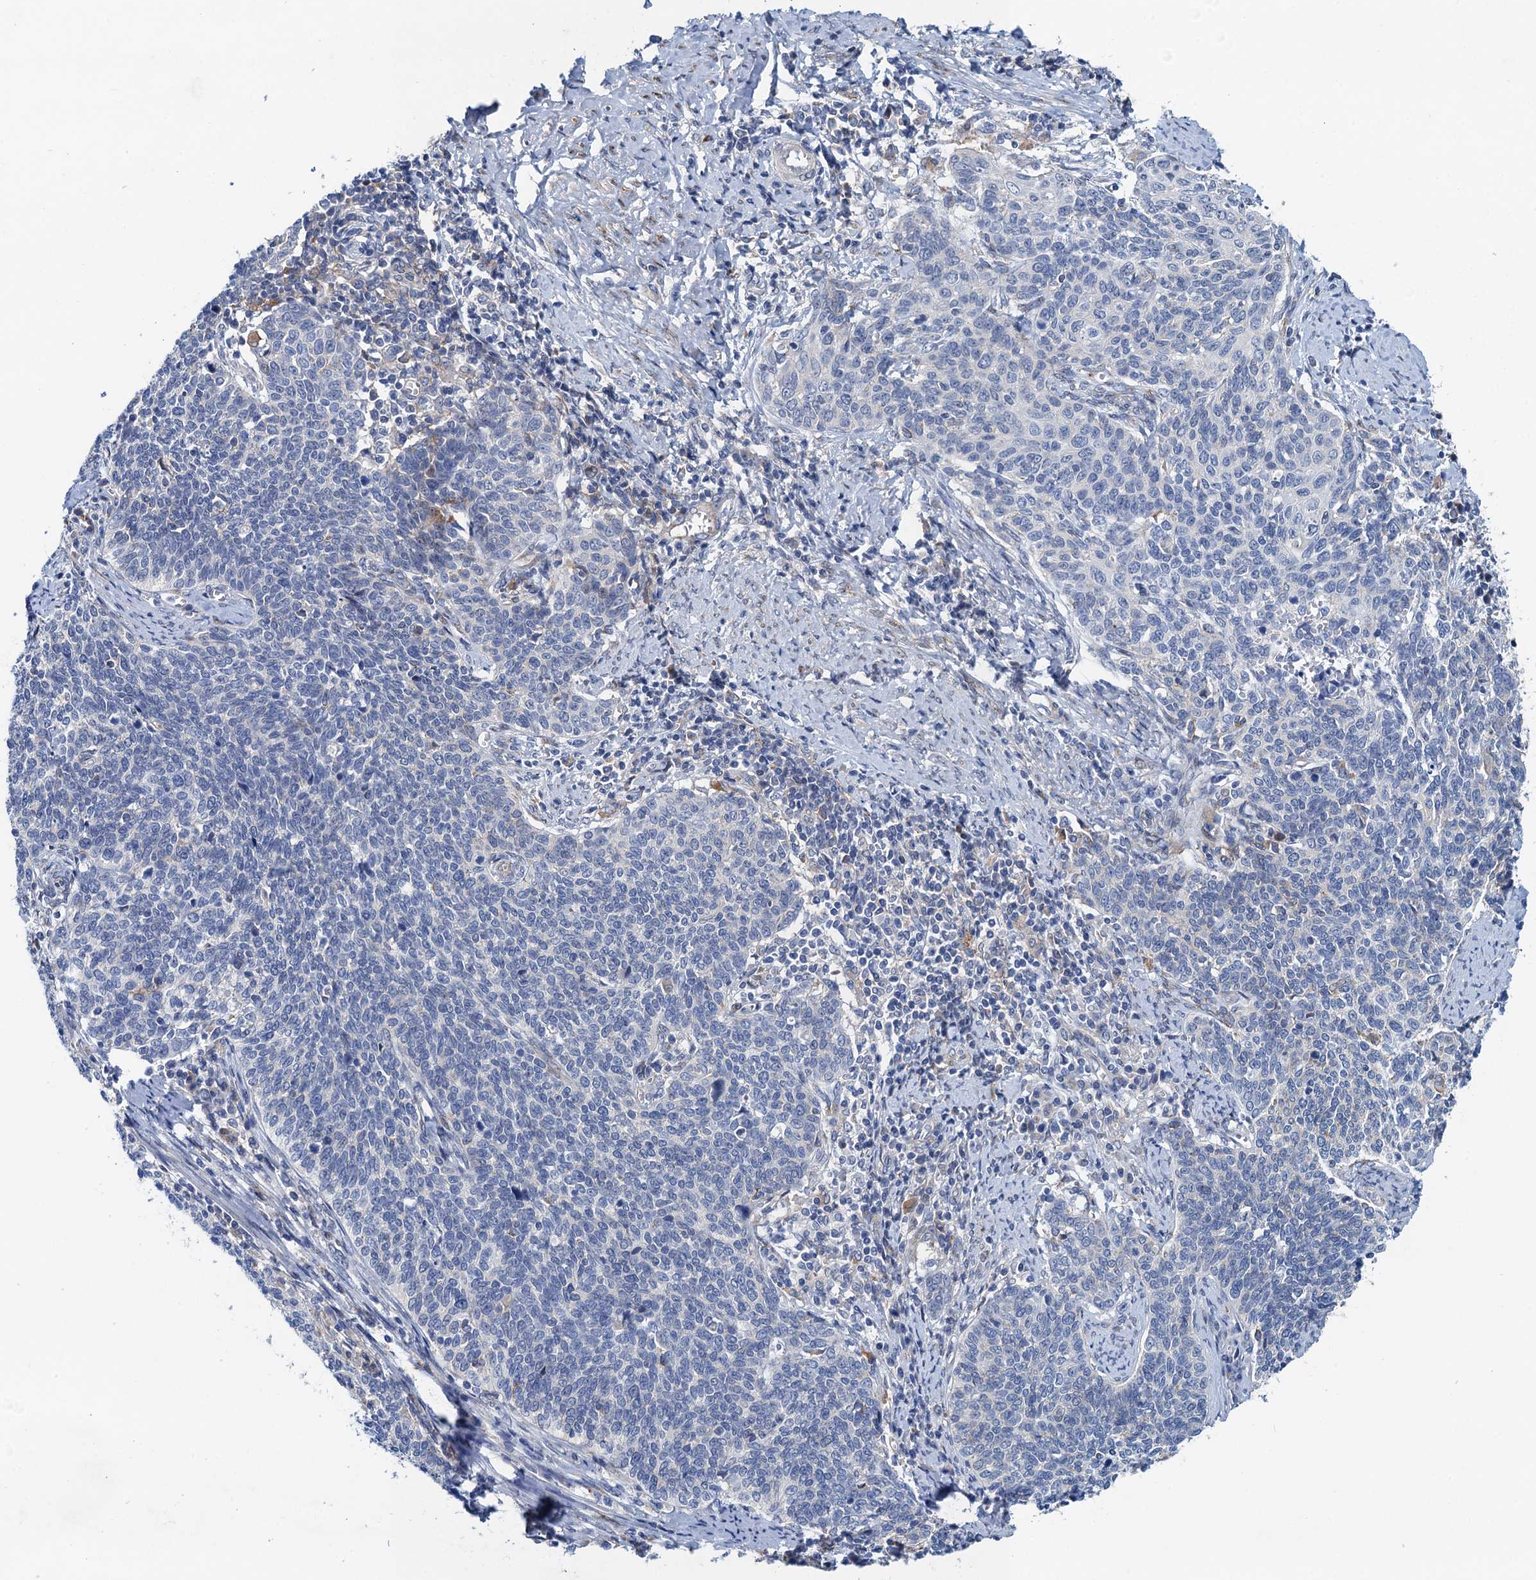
{"staining": {"intensity": "negative", "quantity": "none", "location": "none"}, "tissue": "cervical cancer", "cell_type": "Tumor cells", "image_type": "cancer", "snomed": [{"axis": "morphology", "description": "Squamous cell carcinoma, NOS"}, {"axis": "topography", "description": "Cervix"}], "caption": "DAB (3,3'-diaminobenzidine) immunohistochemical staining of squamous cell carcinoma (cervical) exhibits no significant expression in tumor cells. Nuclei are stained in blue.", "gene": "NBEA", "patient": {"sex": "female", "age": 39}}